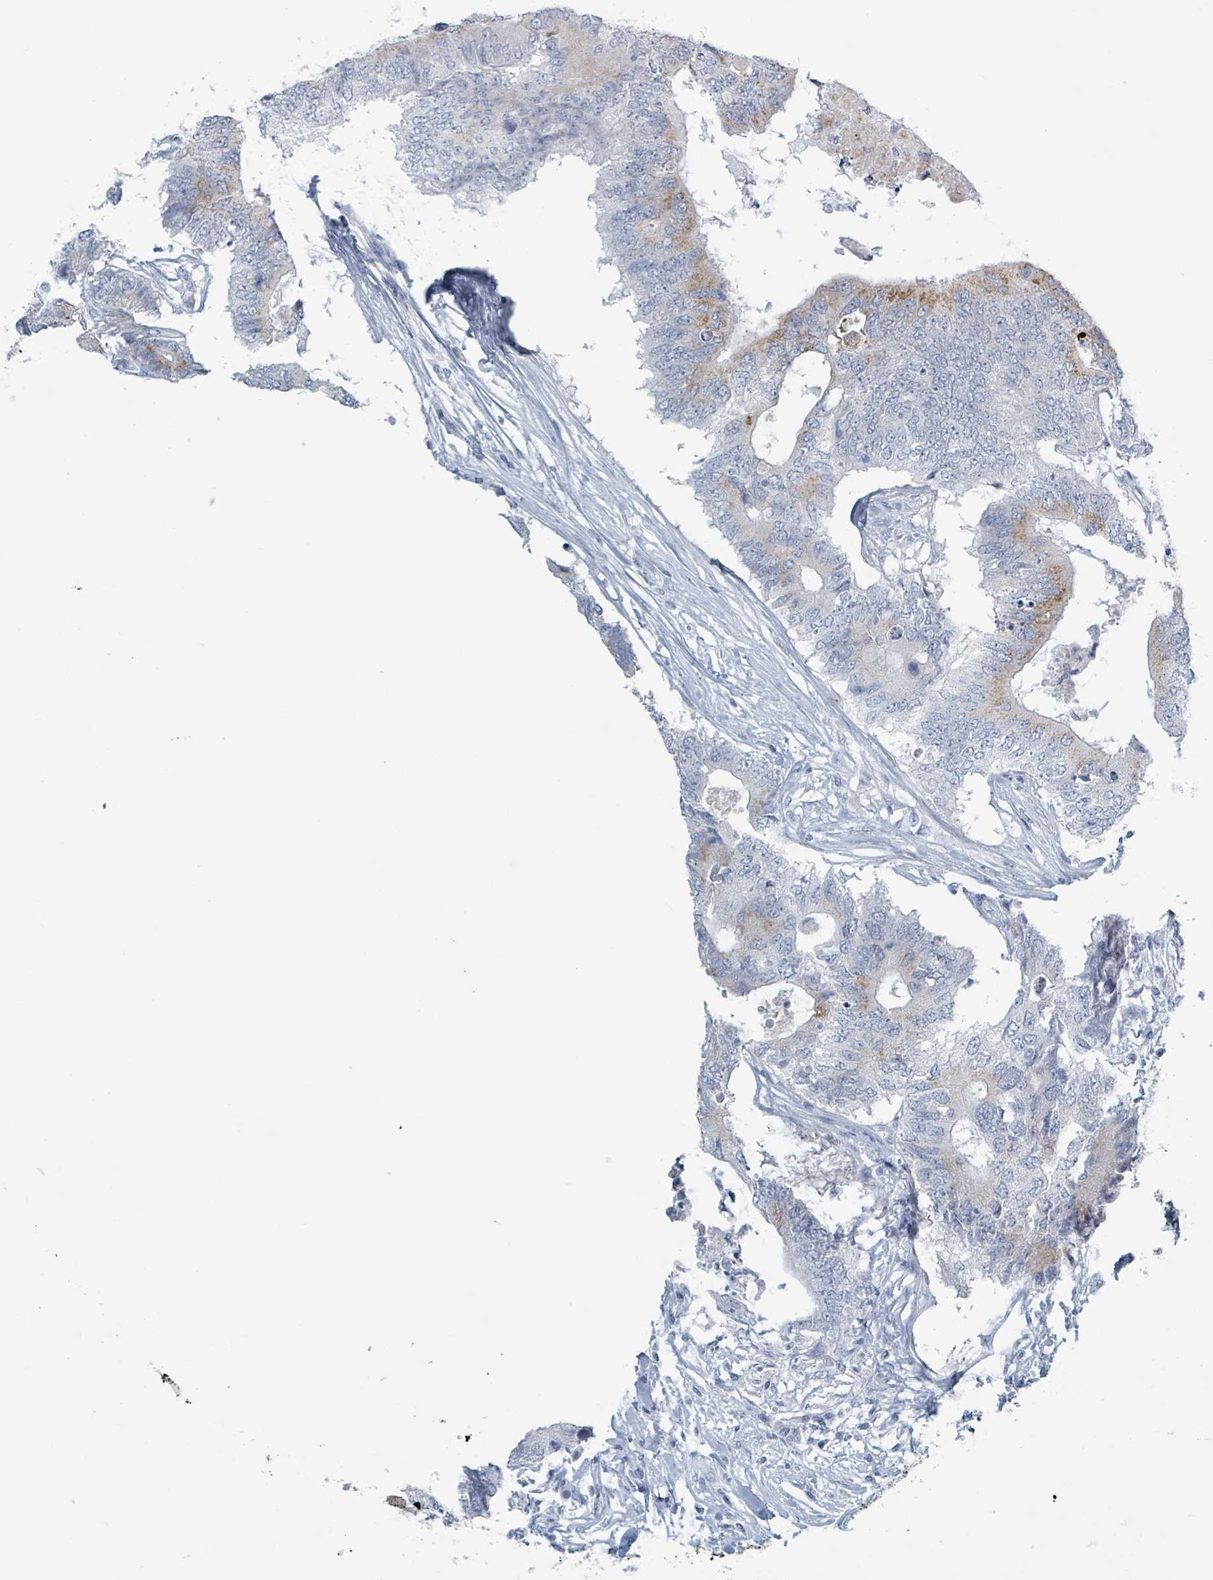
{"staining": {"intensity": "moderate", "quantity": "<25%", "location": "cytoplasmic/membranous"}, "tissue": "colorectal cancer", "cell_type": "Tumor cells", "image_type": "cancer", "snomed": [{"axis": "morphology", "description": "Adenocarcinoma, NOS"}, {"axis": "topography", "description": "Colon"}], "caption": "Immunohistochemical staining of colorectal adenocarcinoma shows moderate cytoplasmic/membranous protein positivity in about <25% of tumor cells.", "gene": "GPR15LG", "patient": {"sex": "male", "age": 71}}